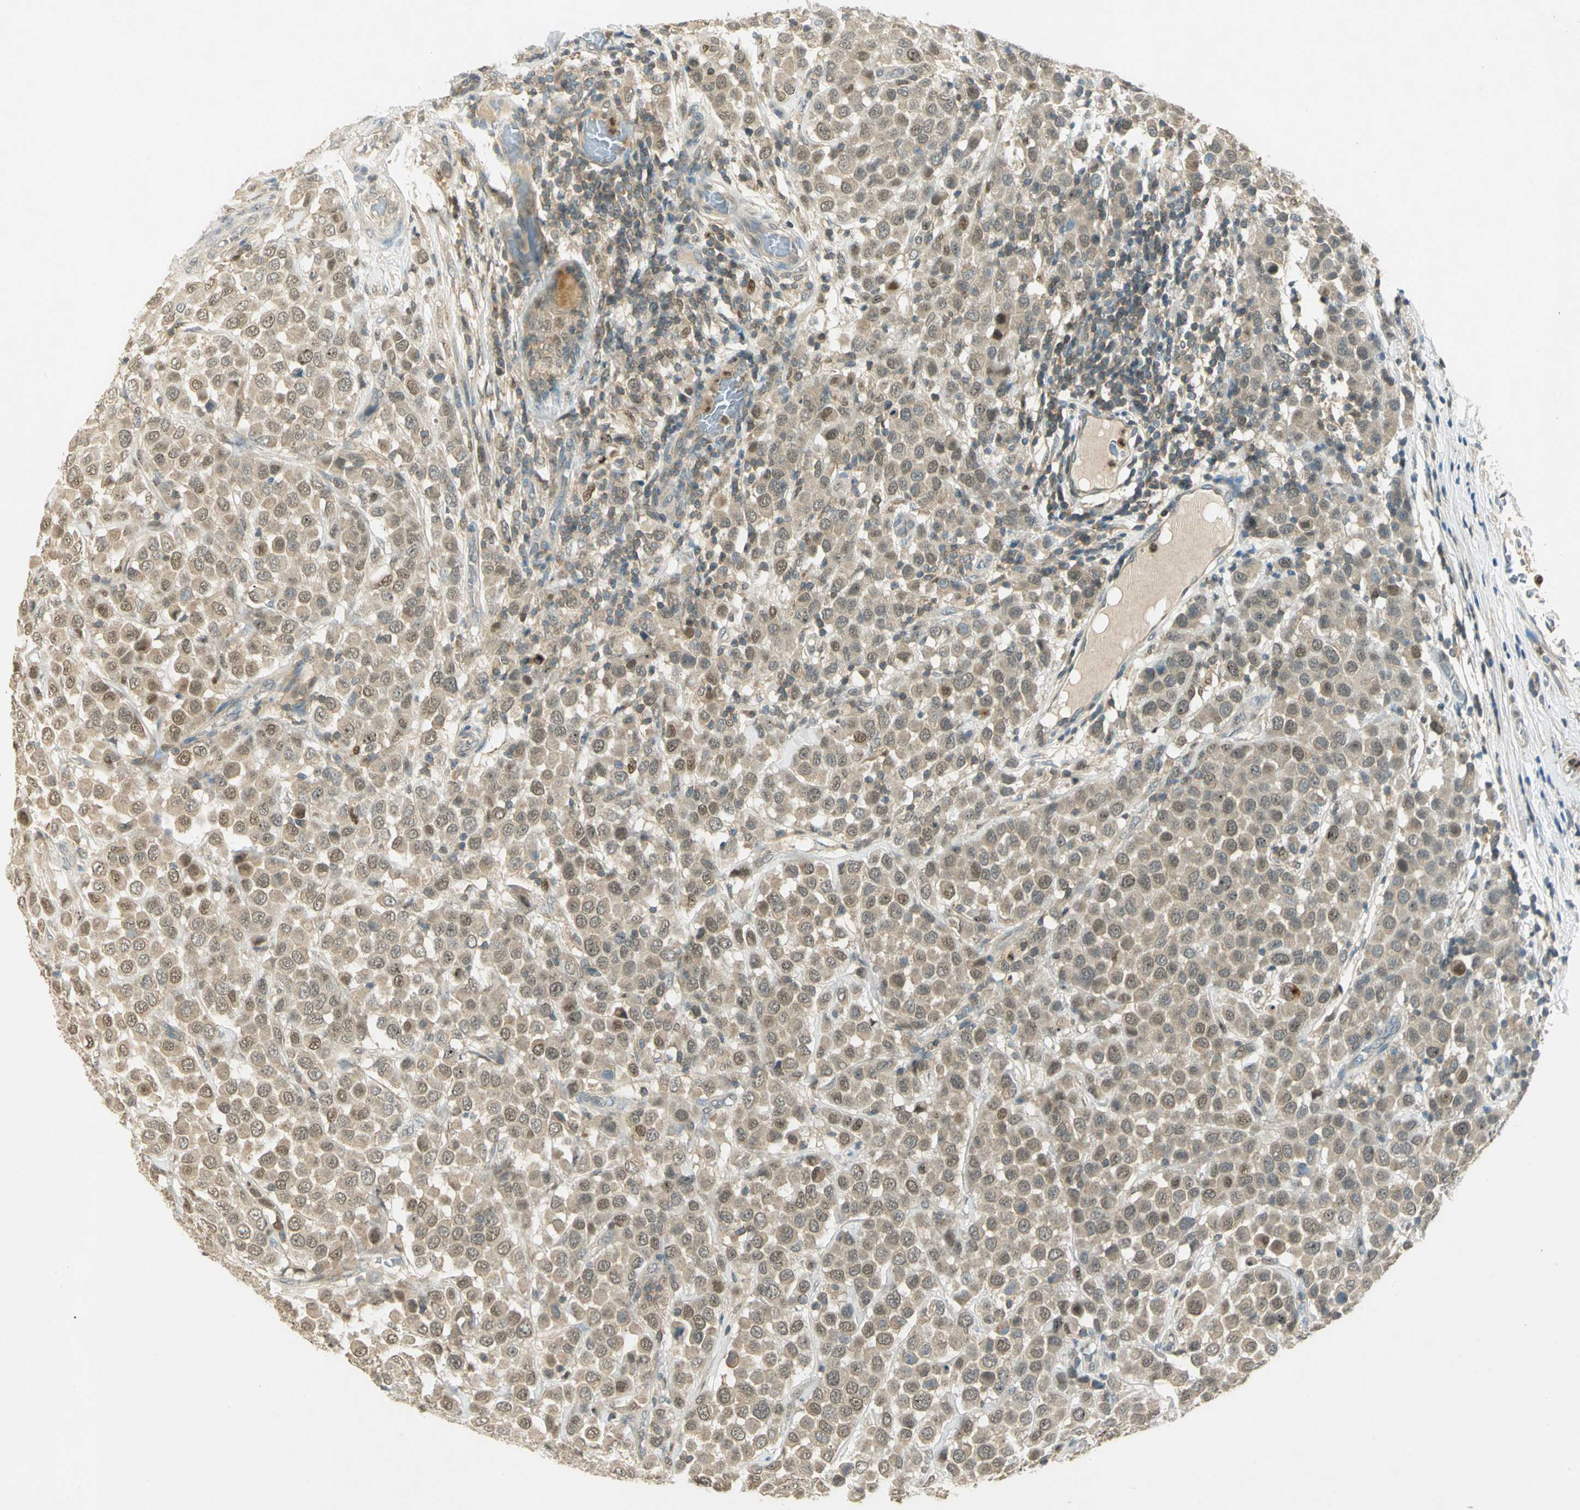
{"staining": {"intensity": "moderate", "quantity": ">75%", "location": "cytoplasmic/membranous,nuclear"}, "tissue": "breast cancer", "cell_type": "Tumor cells", "image_type": "cancer", "snomed": [{"axis": "morphology", "description": "Duct carcinoma"}, {"axis": "topography", "description": "Breast"}], "caption": "DAB immunohistochemical staining of human breast intraductal carcinoma exhibits moderate cytoplasmic/membranous and nuclear protein staining in approximately >75% of tumor cells.", "gene": "BIRC2", "patient": {"sex": "female", "age": 61}}